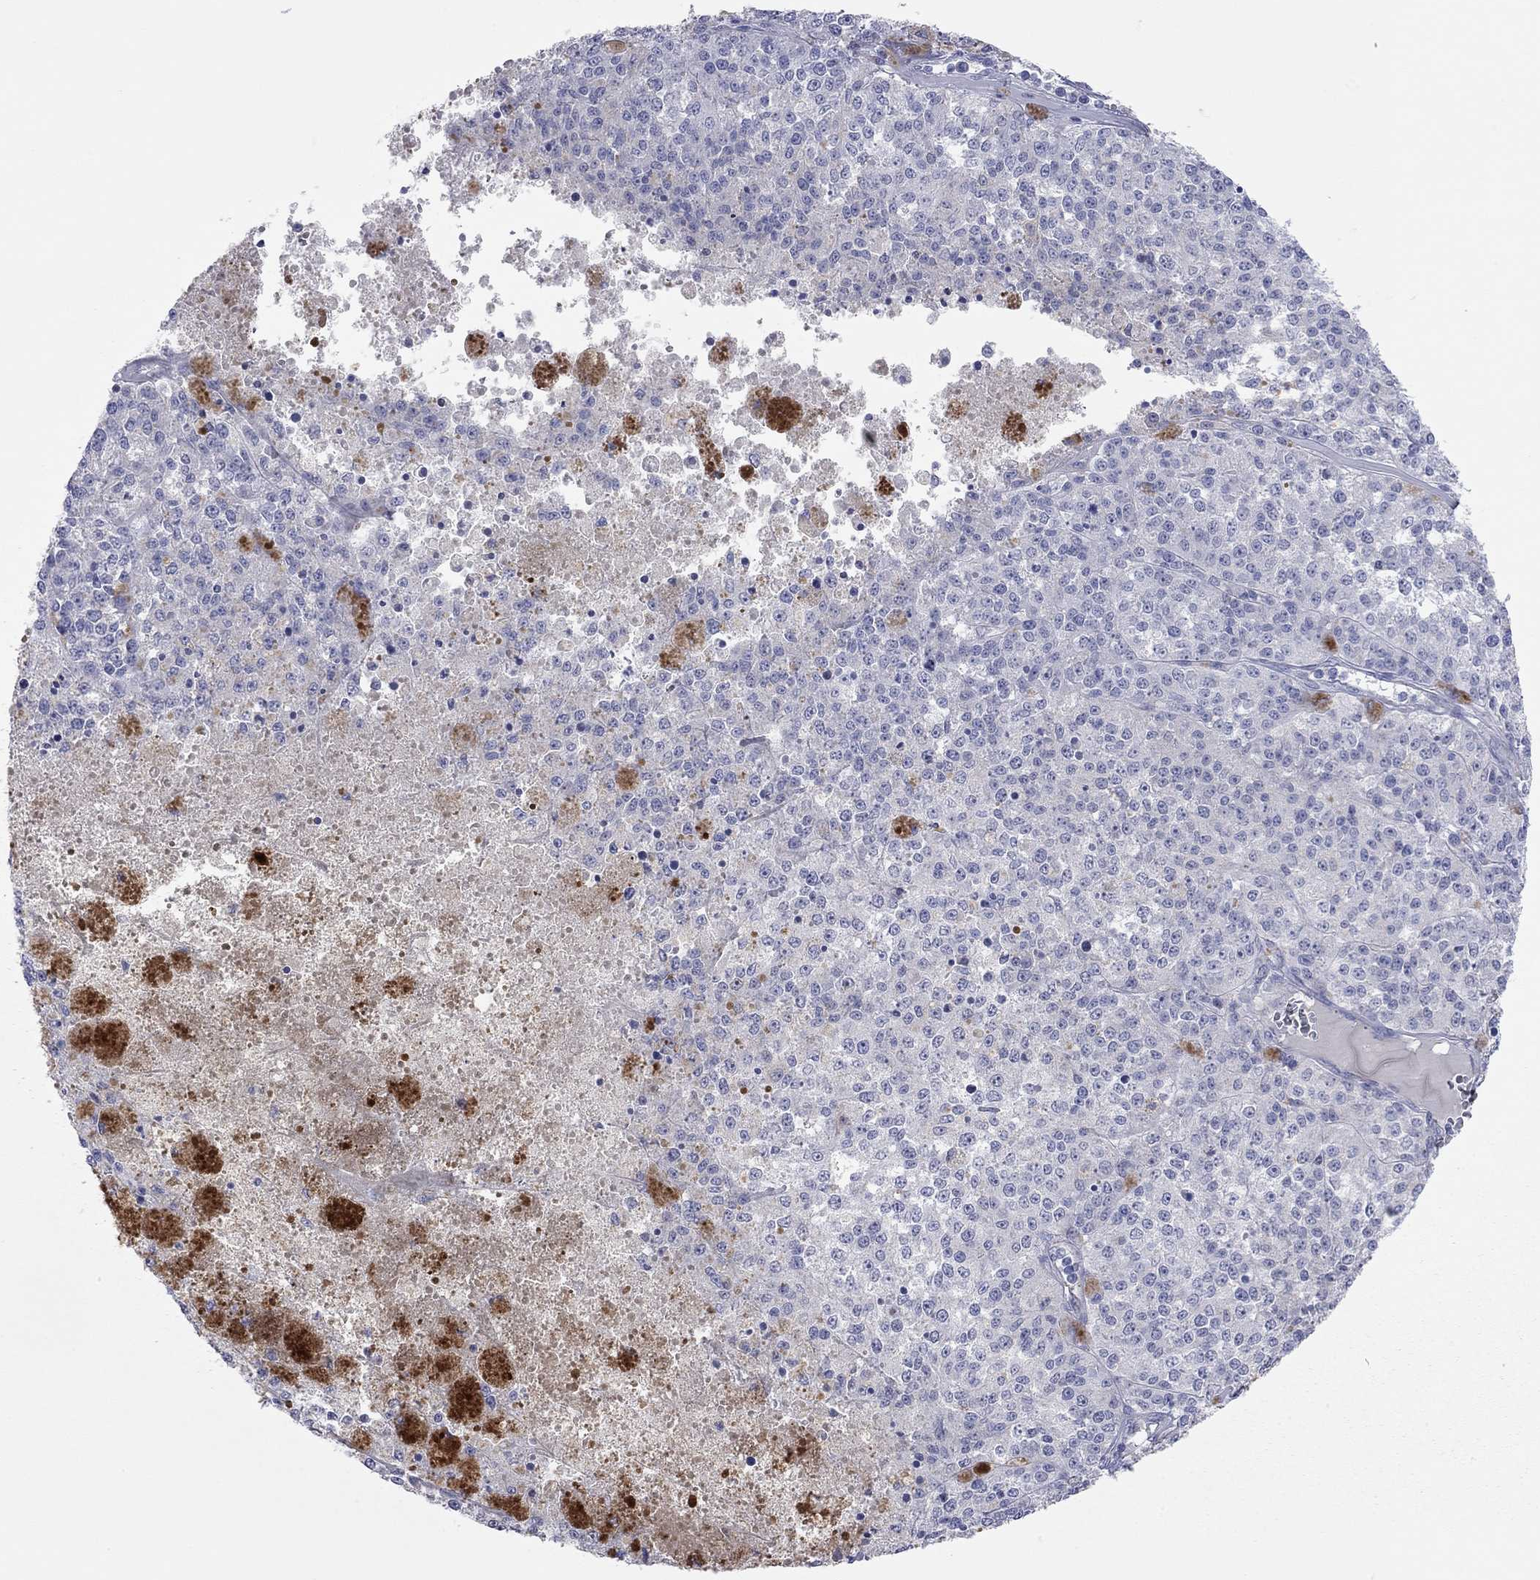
{"staining": {"intensity": "negative", "quantity": "none", "location": "none"}, "tissue": "melanoma", "cell_type": "Tumor cells", "image_type": "cancer", "snomed": [{"axis": "morphology", "description": "Malignant melanoma, Metastatic site"}, {"axis": "topography", "description": "Lymph node"}], "caption": "Immunohistochemical staining of human melanoma displays no significant positivity in tumor cells. (DAB (3,3'-diaminobenzidine) IHC, high magnification).", "gene": "KCNB1", "patient": {"sex": "female", "age": 64}}